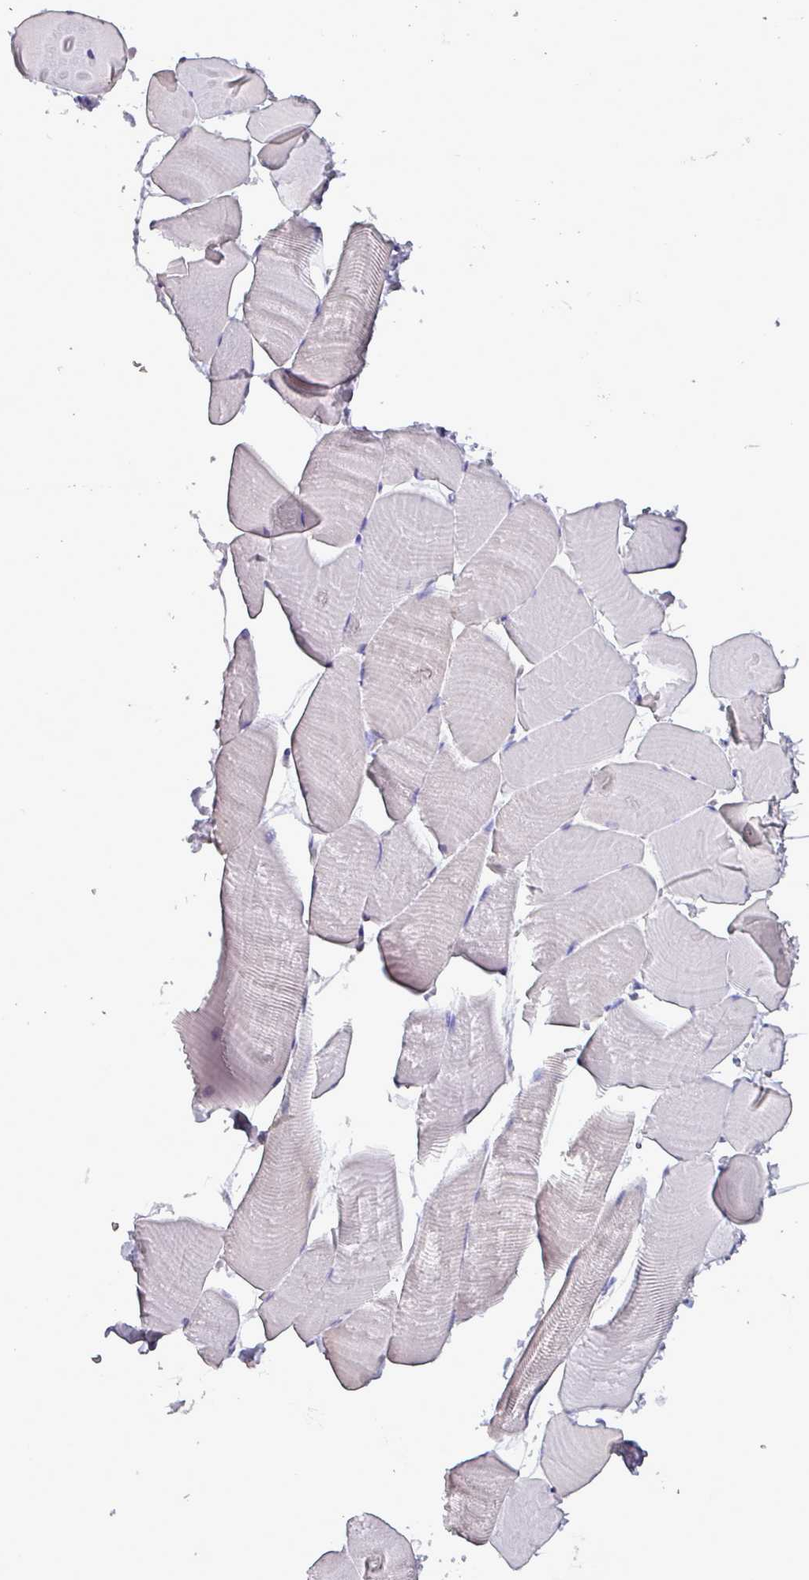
{"staining": {"intensity": "weak", "quantity": "<25%", "location": "cytoplasmic/membranous"}, "tissue": "skeletal muscle", "cell_type": "Myocytes", "image_type": "normal", "snomed": [{"axis": "morphology", "description": "Normal tissue, NOS"}, {"axis": "topography", "description": "Skeletal muscle"}], "caption": "Immunohistochemistry photomicrograph of unremarkable human skeletal muscle stained for a protein (brown), which displays no positivity in myocytes. The staining is performed using DAB (3,3'-diaminobenzidine) brown chromogen with nuclei counter-stained in using hematoxylin.", "gene": "HSD3B7", "patient": {"sex": "male", "age": 25}}